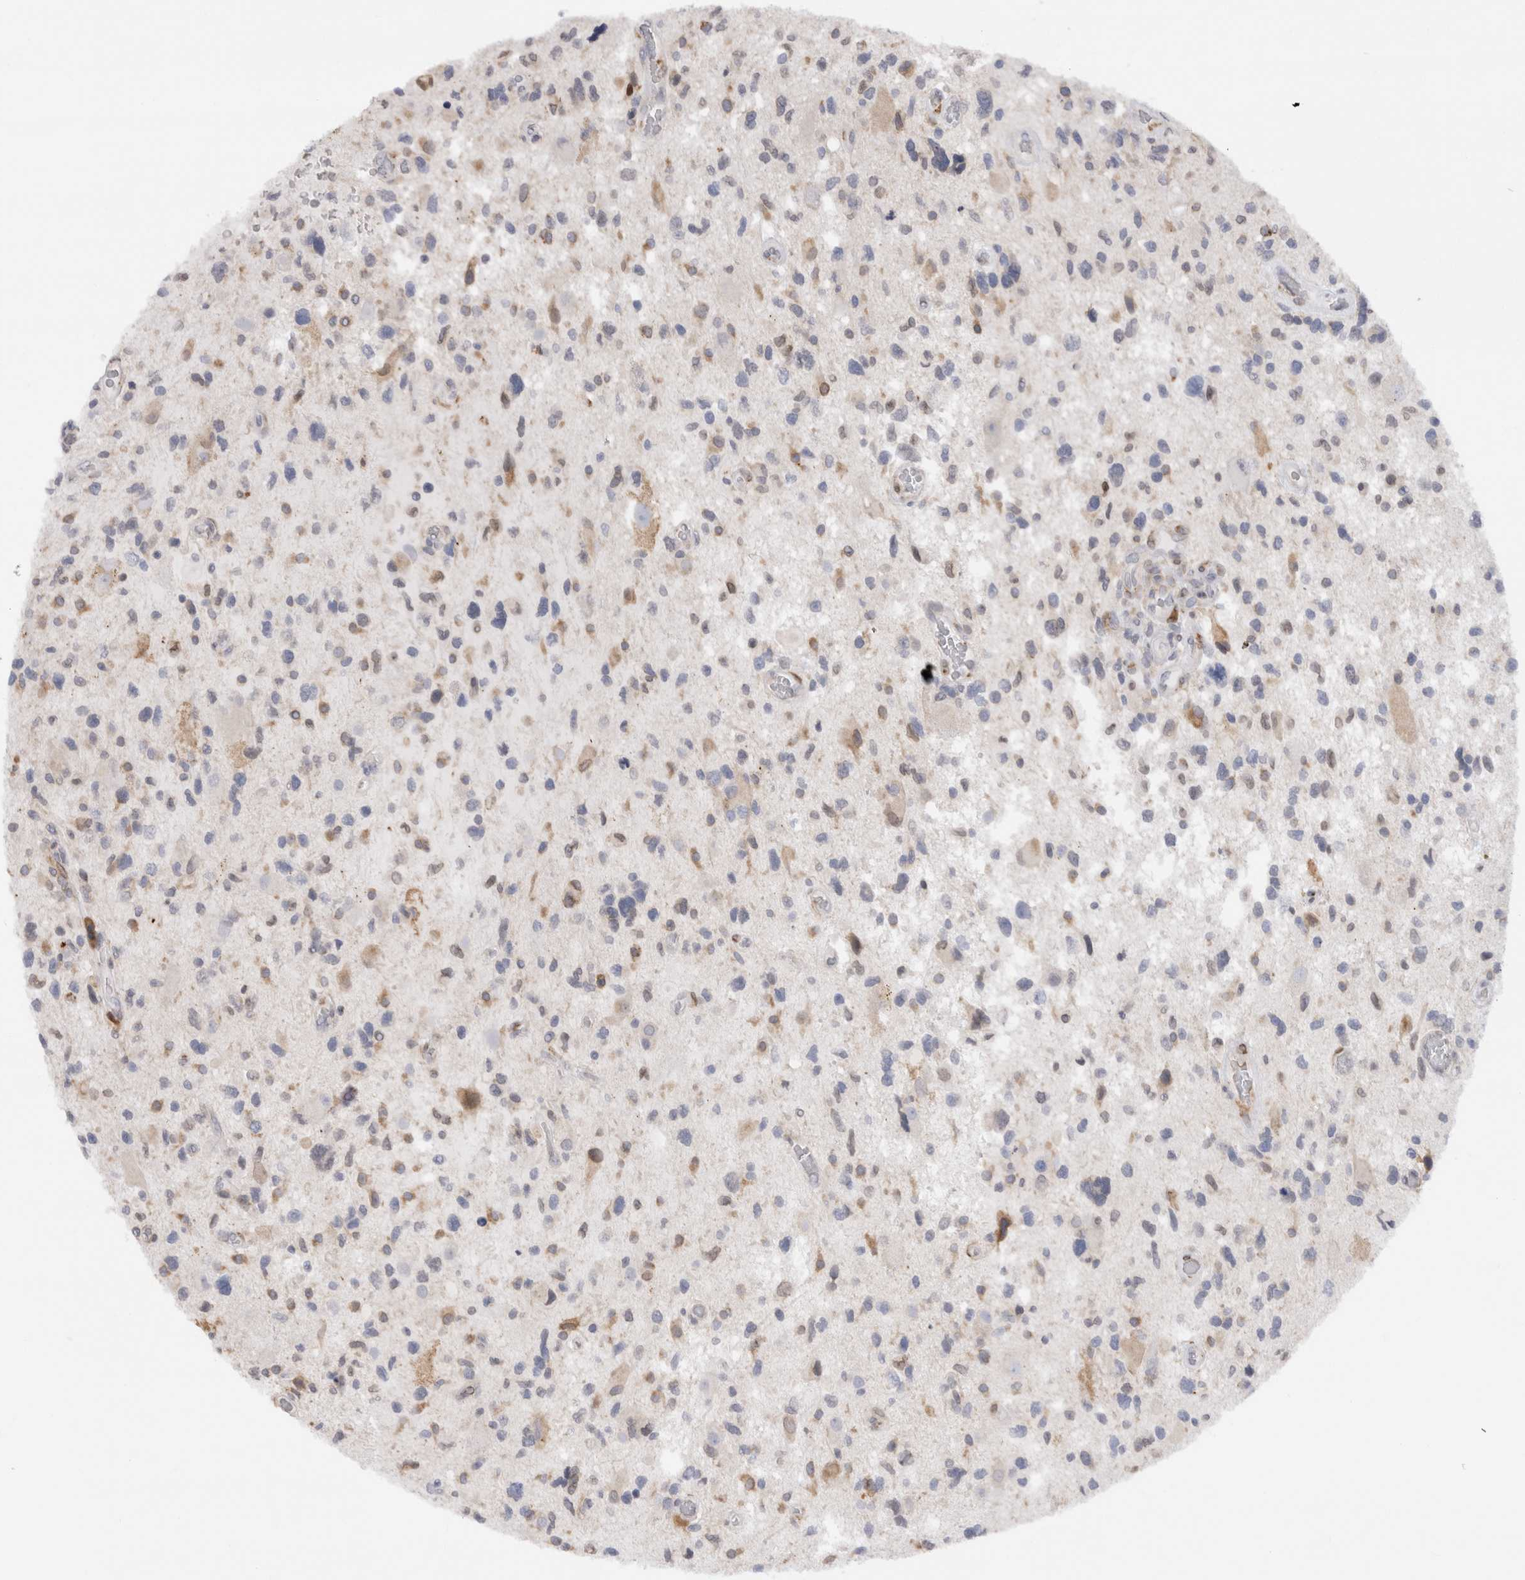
{"staining": {"intensity": "weak", "quantity": "<25%", "location": "cytoplasmic/membranous"}, "tissue": "glioma", "cell_type": "Tumor cells", "image_type": "cancer", "snomed": [{"axis": "morphology", "description": "Glioma, malignant, High grade"}, {"axis": "topography", "description": "Brain"}], "caption": "Glioma was stained to show a protein in brown. There is no significant positivity in tumor cells. Brightfield microscopy of IHC stained with DAB (brown) and hematoxylin (blue), captured at high magnification.", "gene": "VCPIP1", "patient": {"sex": "male", "age": 33}}